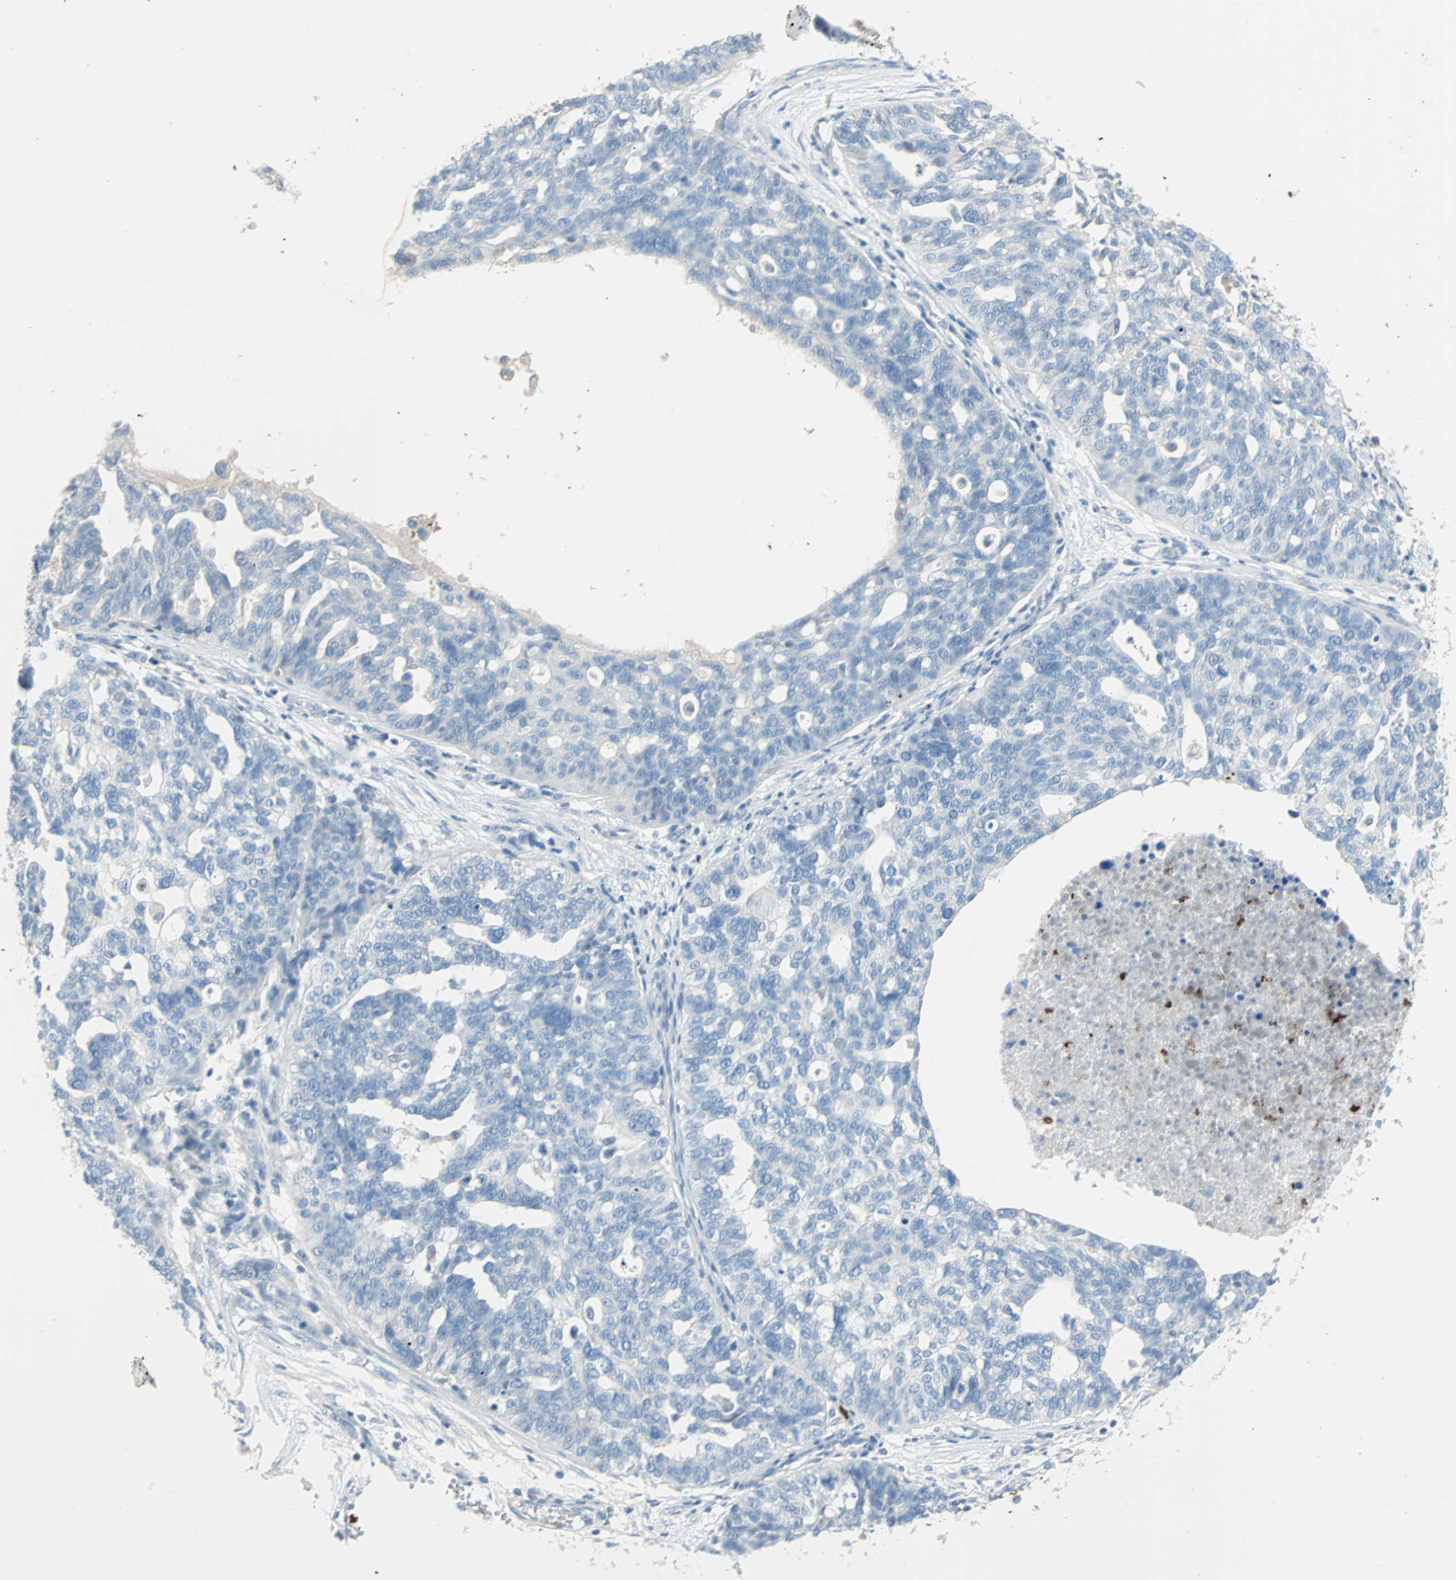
{"staining": {"intensity": "negative", "quantity": "none", "location": "none"}, "tissue": "ovarian cancer", "cell_type": "Tumor cells", "image_type": "cancer", "snomed": [{"axis": "morphology", "description": "Cystadenocarcinoma, serous, NOS"}, {"axis": "topography", "description": "Ovary"}], "caption": "Tumor cells are negative for brown protein staining in ovarian cancer.", "gene": "CLEC4A", "patient": {"sex": "female", "age": 59}}